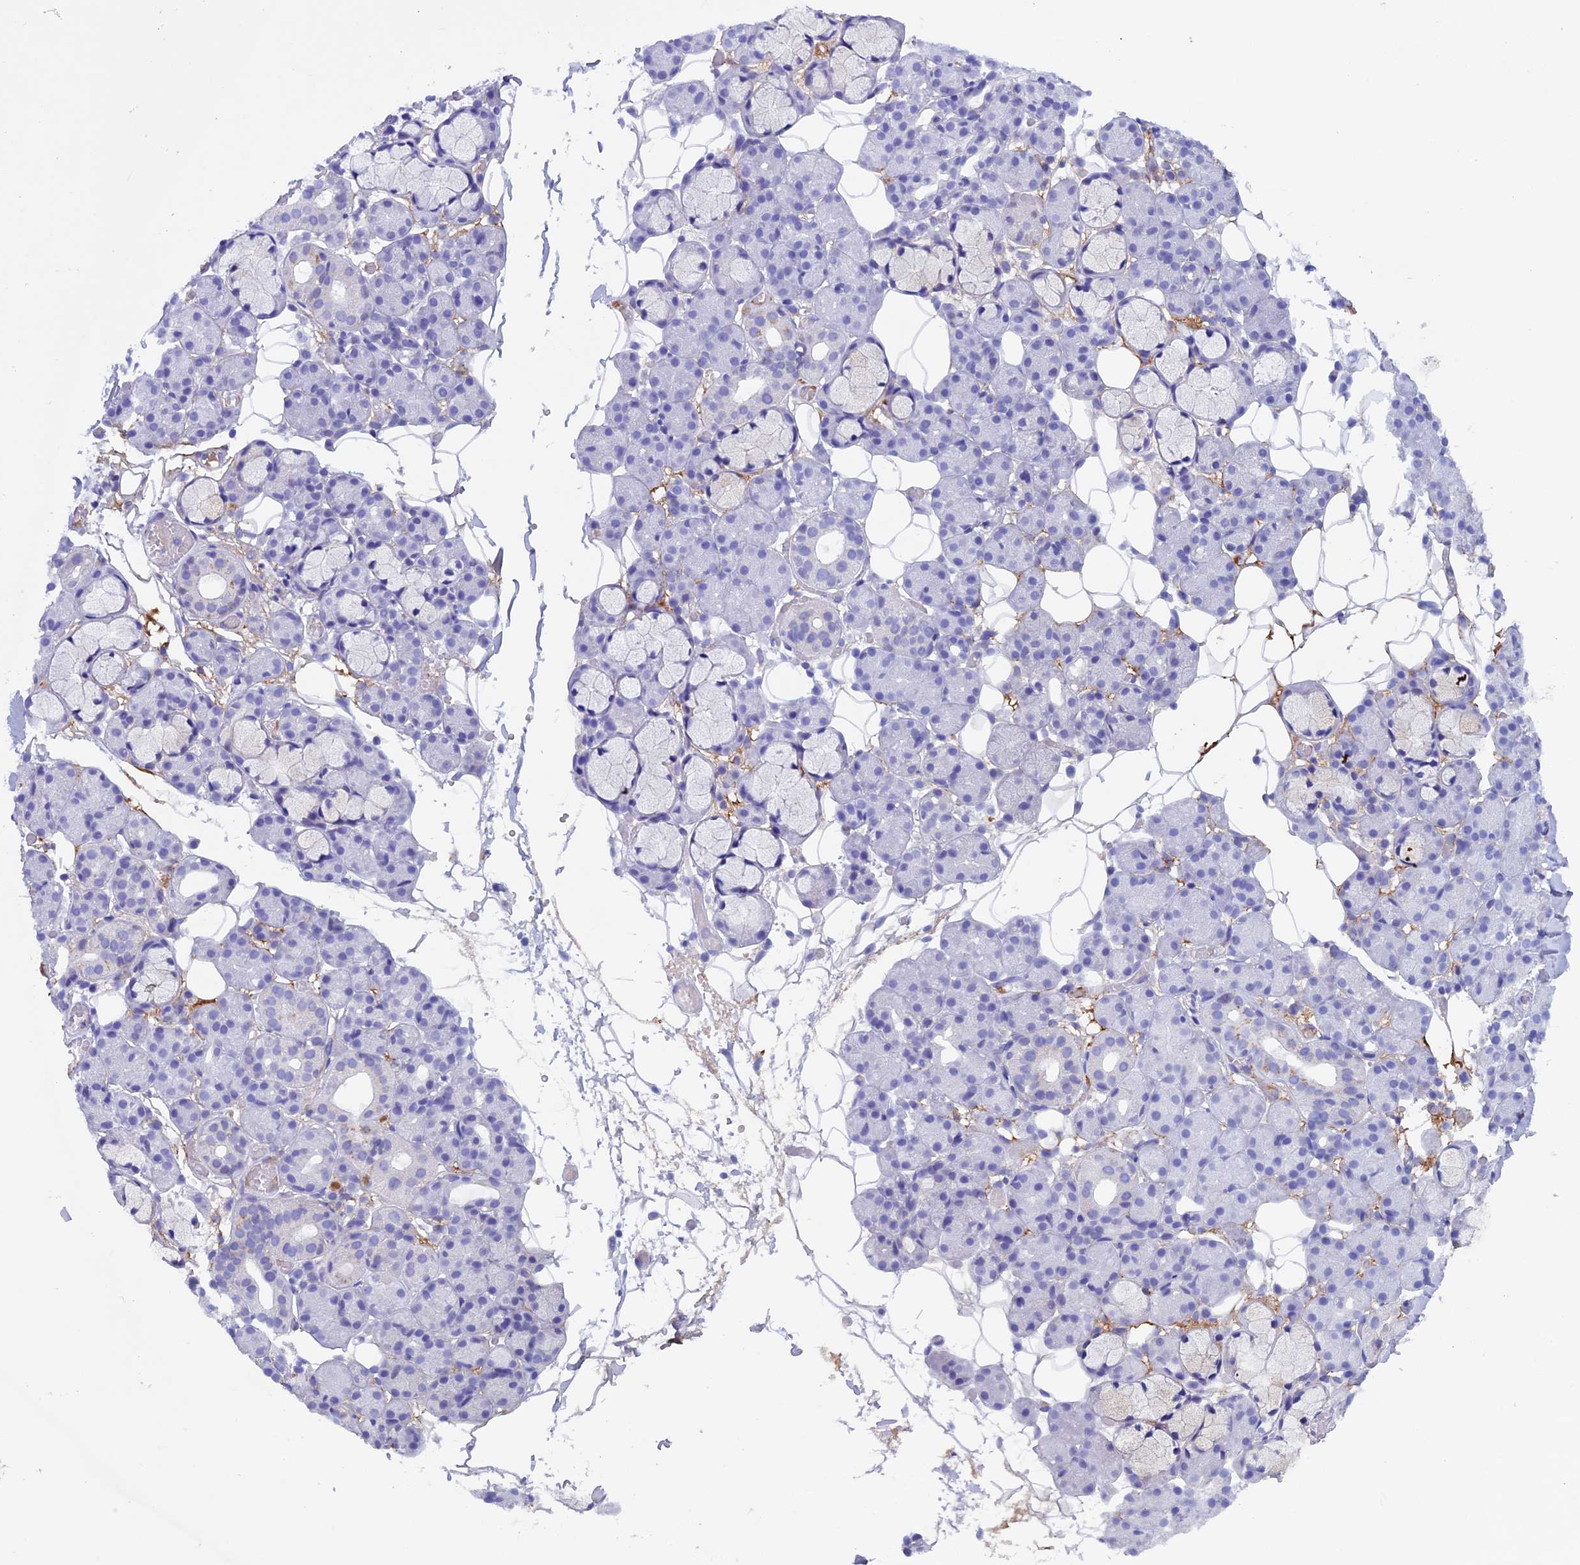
{"staining": {"intensity": "negative", "quantity": "none", "location": "none"}, "tissue": "salivary gland", "cell_type": "Glandular cells", "image_type": "normal", "snomed": [{"axis": "morphology", "description": "Normal tissue, NOS"}, {"axis": "topography", "description": "Salivary gland"}], "caption": "Photomicrograph shows no significant protein staining in glandular cells of normal salivary gland. The staining is performed using DAB (3,3'-diaminobenzidine) brown chromogen with nuclei counter-stained in using hematoxylin.", "gene": "IGSF6", "patient": {"sex": "male", "age": 63}}